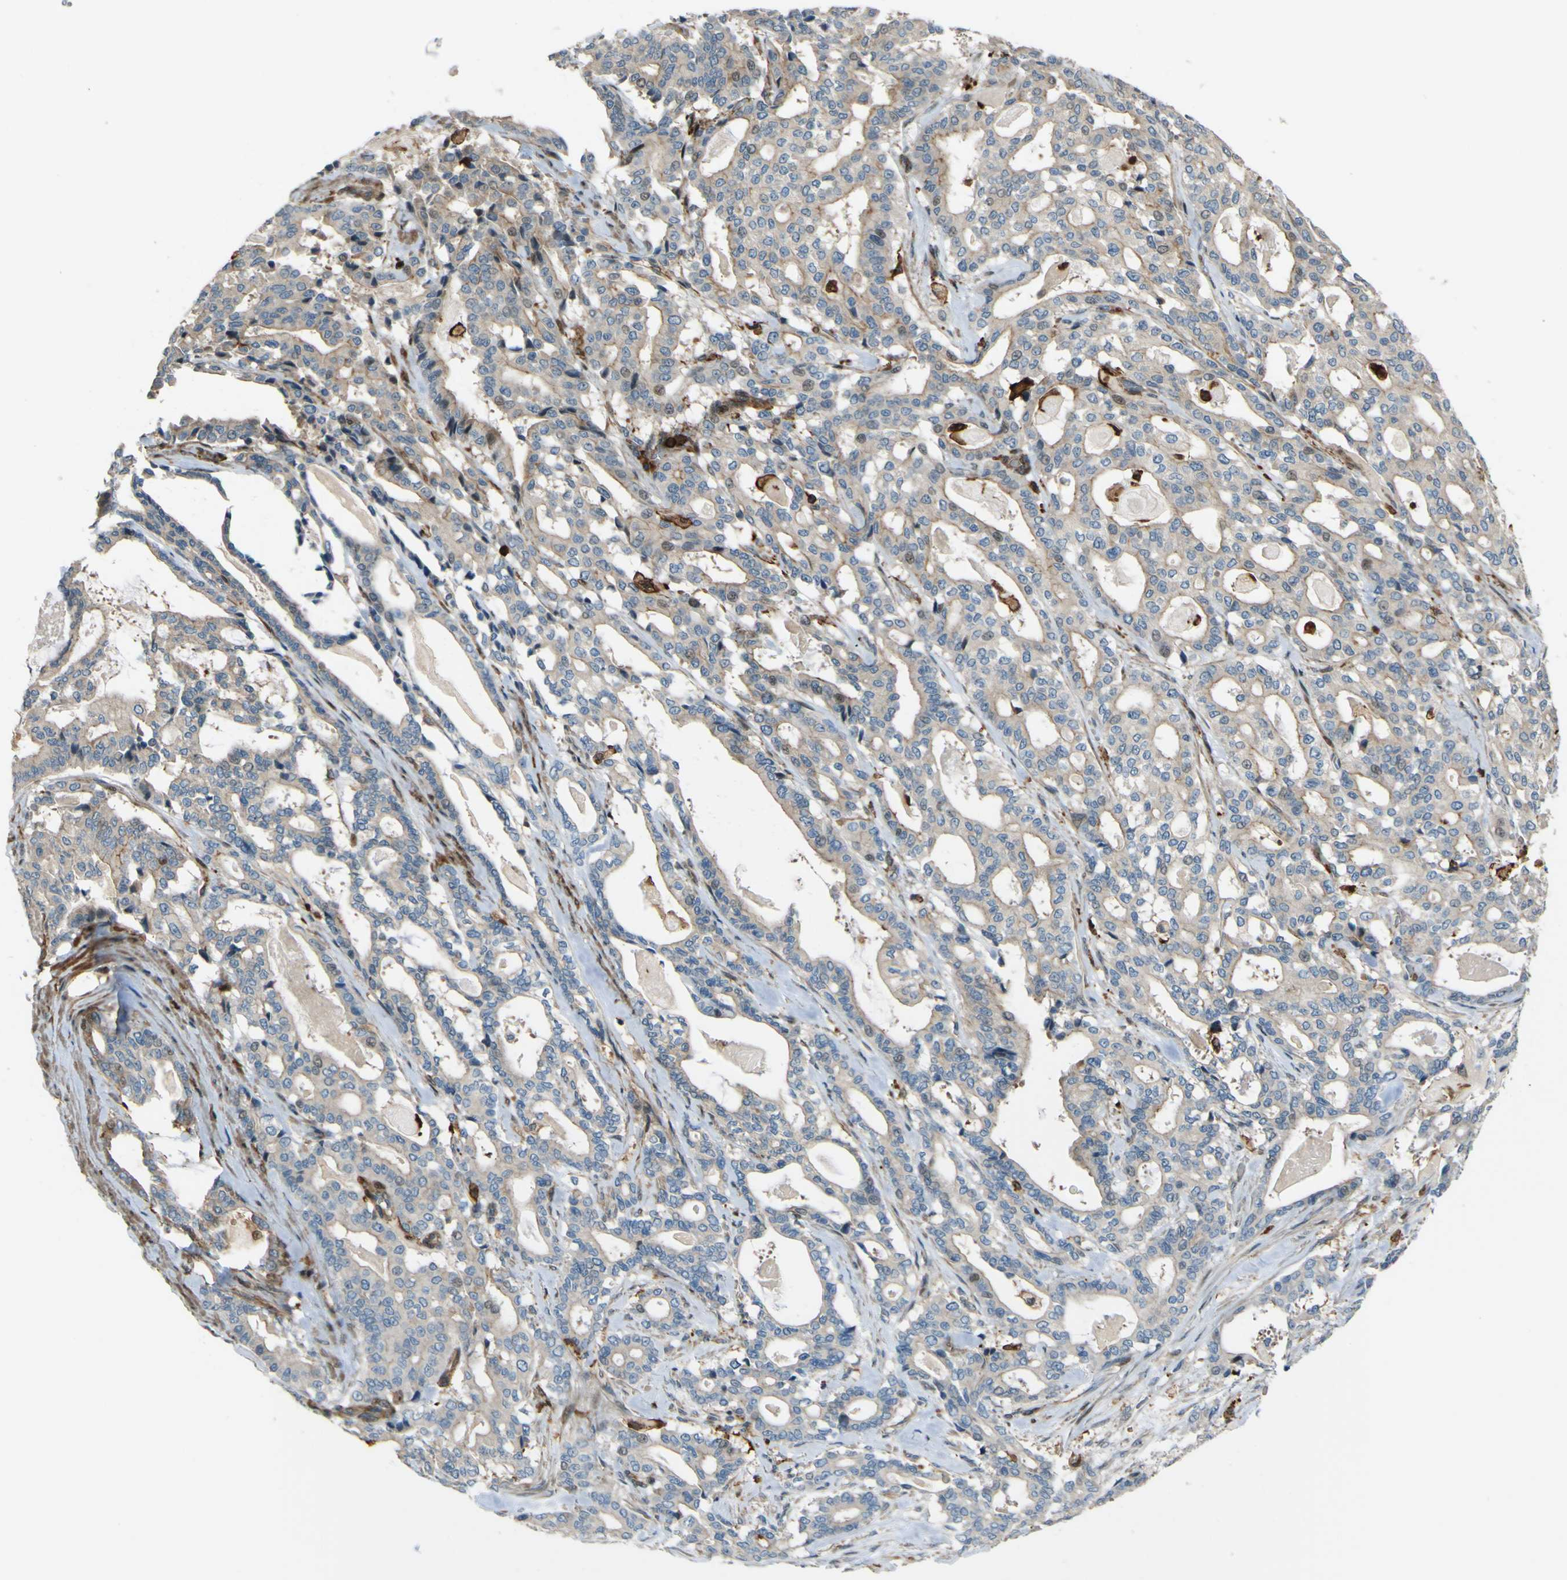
{"staining": {"intensity": "weak", "quantity": ">75%", "location": "cytoplasmic/membranous"}, "tissue": "pancreatic cancer", "cell_type": "Tumor cells", "image_type": "cancer", "snomed": [{"axis": "morphology", "description": "Adenocarcinoma, NOS"}, {"axis": "topography", "description": "Pancreas"}], "caption": "Immunohistochemical staining of pancreatic cancer (adenocarcinoma) exhibits low levels of weak cytoplasmic/membranous positivity in about >75% of tumor cells. (Stains: DAB (3,3'-diaminobenzidine) in brown, nuclei in blue, Microscopy: brightfield microscopy at high magnification).", "gene": "PCDHB5", "patient": {"sex": "male", "age": 63}}